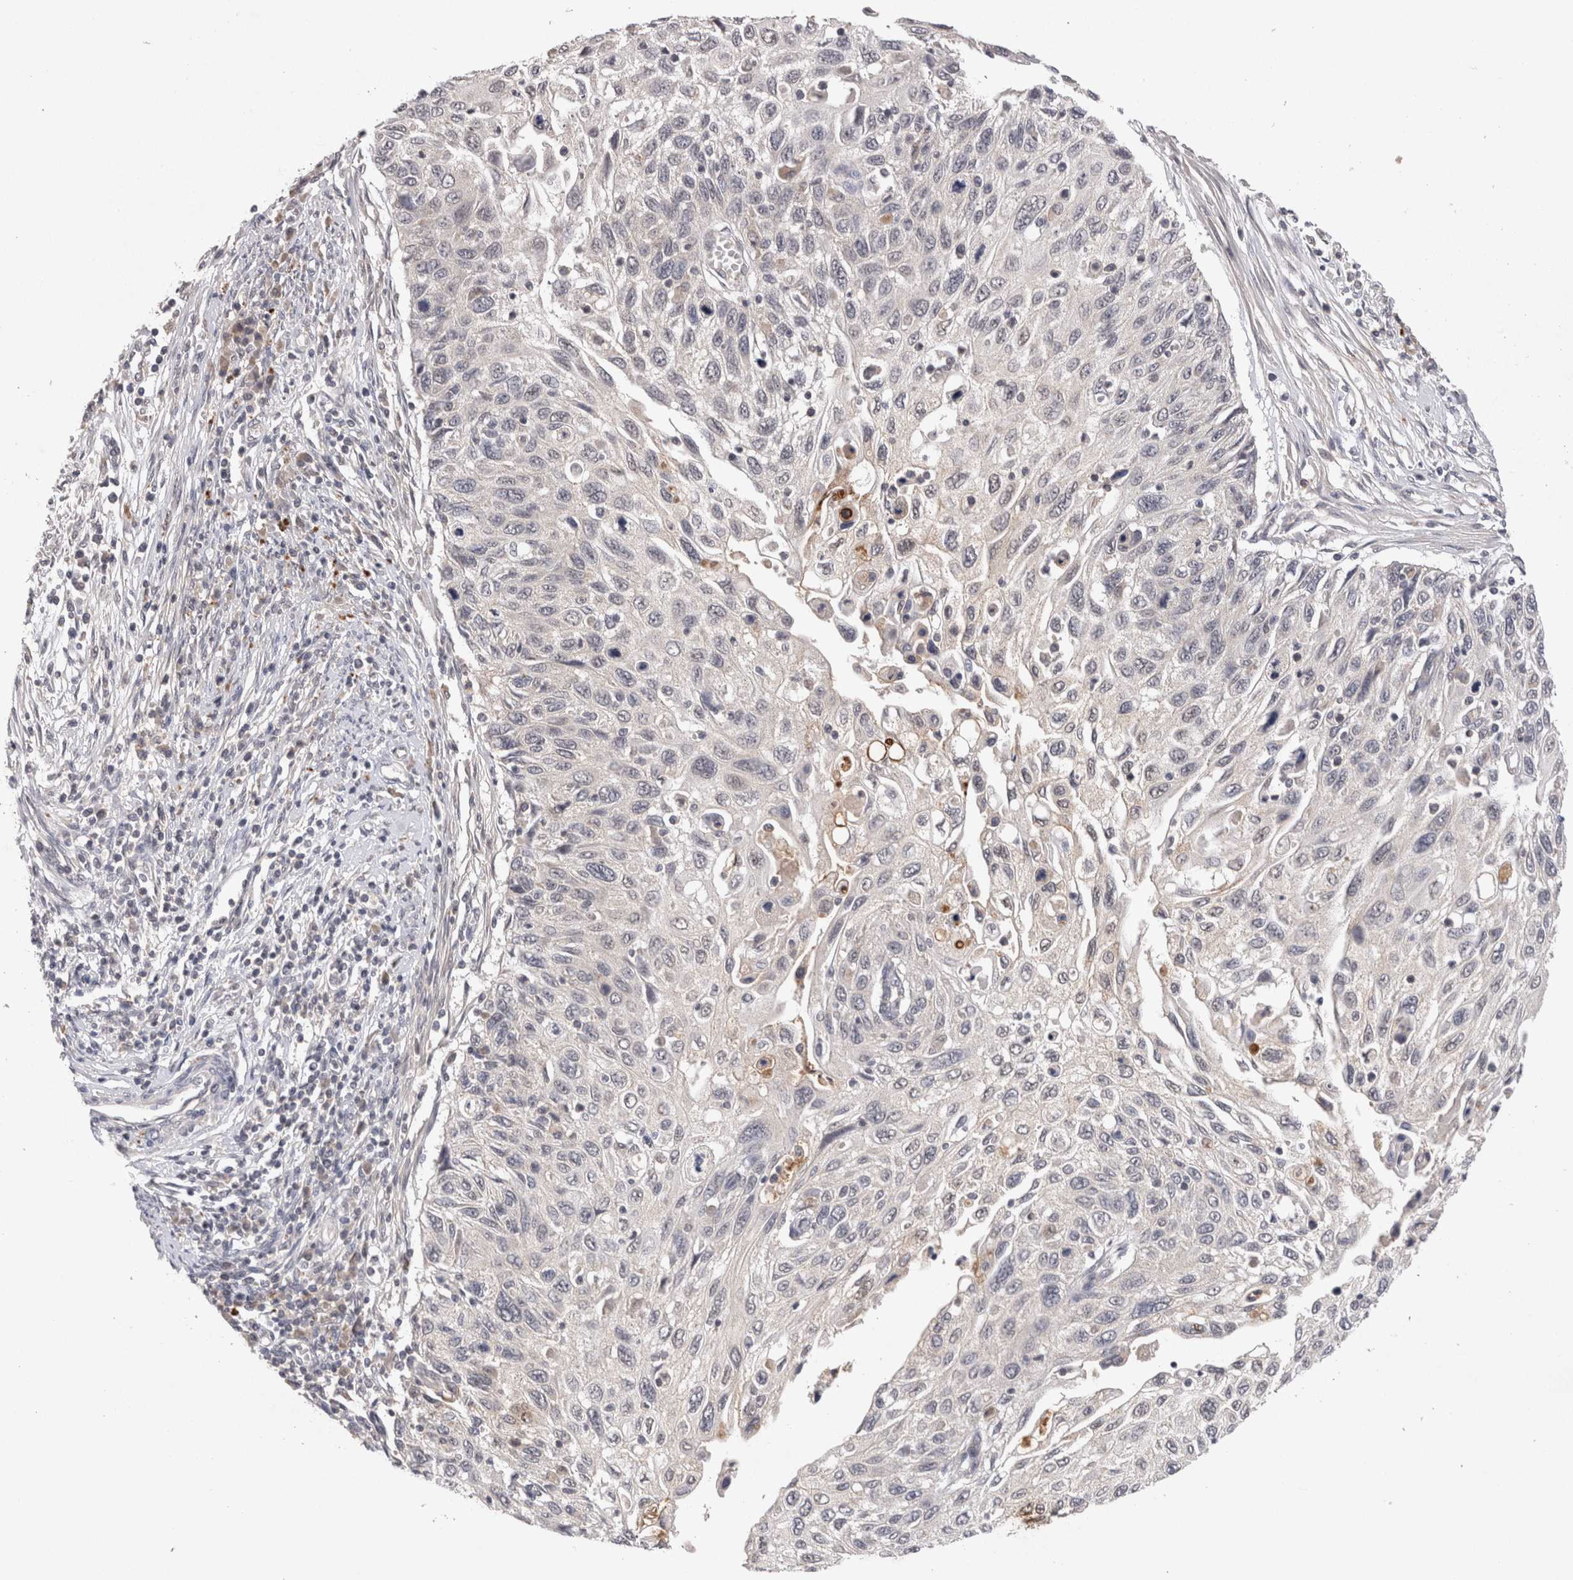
{"staining": {"intensity": "negative", "quantity": "none", "location": "none"}, "tissue": "cervical cancer", "cell_type": "Tumor cells", "image_type": "cancer", "snomed": [{"axis": "morphology", "description": "Squamous cell carcinoma, NOS"}, {"axis": "topography", "description": "Cervix"}], "caption": "Immunohistochemical staining of cervical squamous cell carcinoma exhibits no significant expression in tumor cells.", "gene": "RASSF3", "patient": {"sex": "female", "age": 70}}